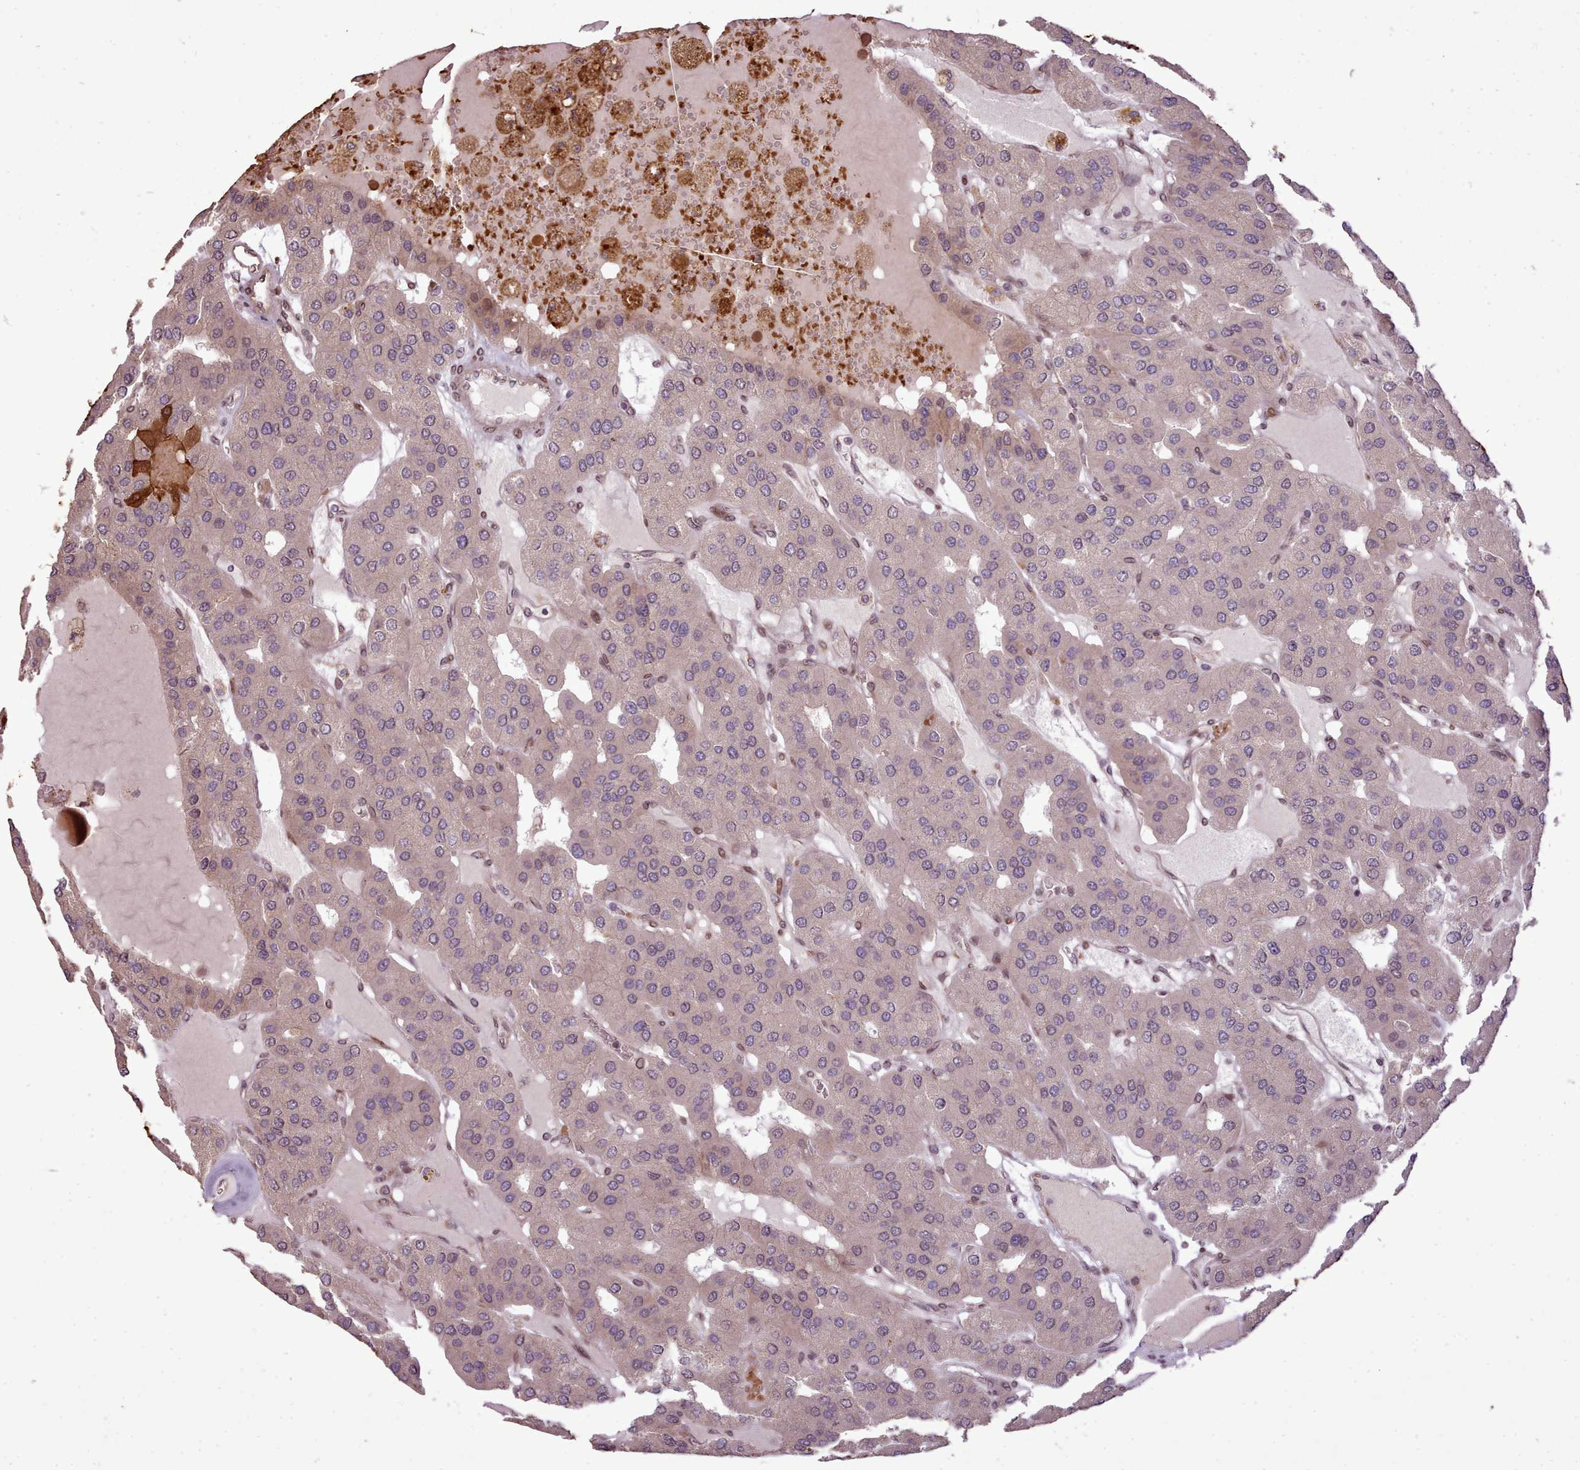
{"staining": {"intensity": "negative", "quantity": "none", "location": "none"}, "tissue": "parathyroid gland", "cell_type": "Glandular cells", "image_type": "normal", "snomed": [{"axis": "morphology", "description": "Normal tissue, NOS"}, {"axis": "morphology", "description": "Adenoma, NOS"}, {"axis": "topography", "description": "Parathyroid gland"}], "caption": "This histopathology image is of benign parathyroid gland stained with immunohistochemistry to label a protein in brown with the nuclei are counter-stained blue. There is no expression in glandular cells. (Brightfield microscopy of DAB immunohistochemistry (IHC) at high magnification).", "gene": "CABP1", "patient": {"sex": "female", "age": 86}}